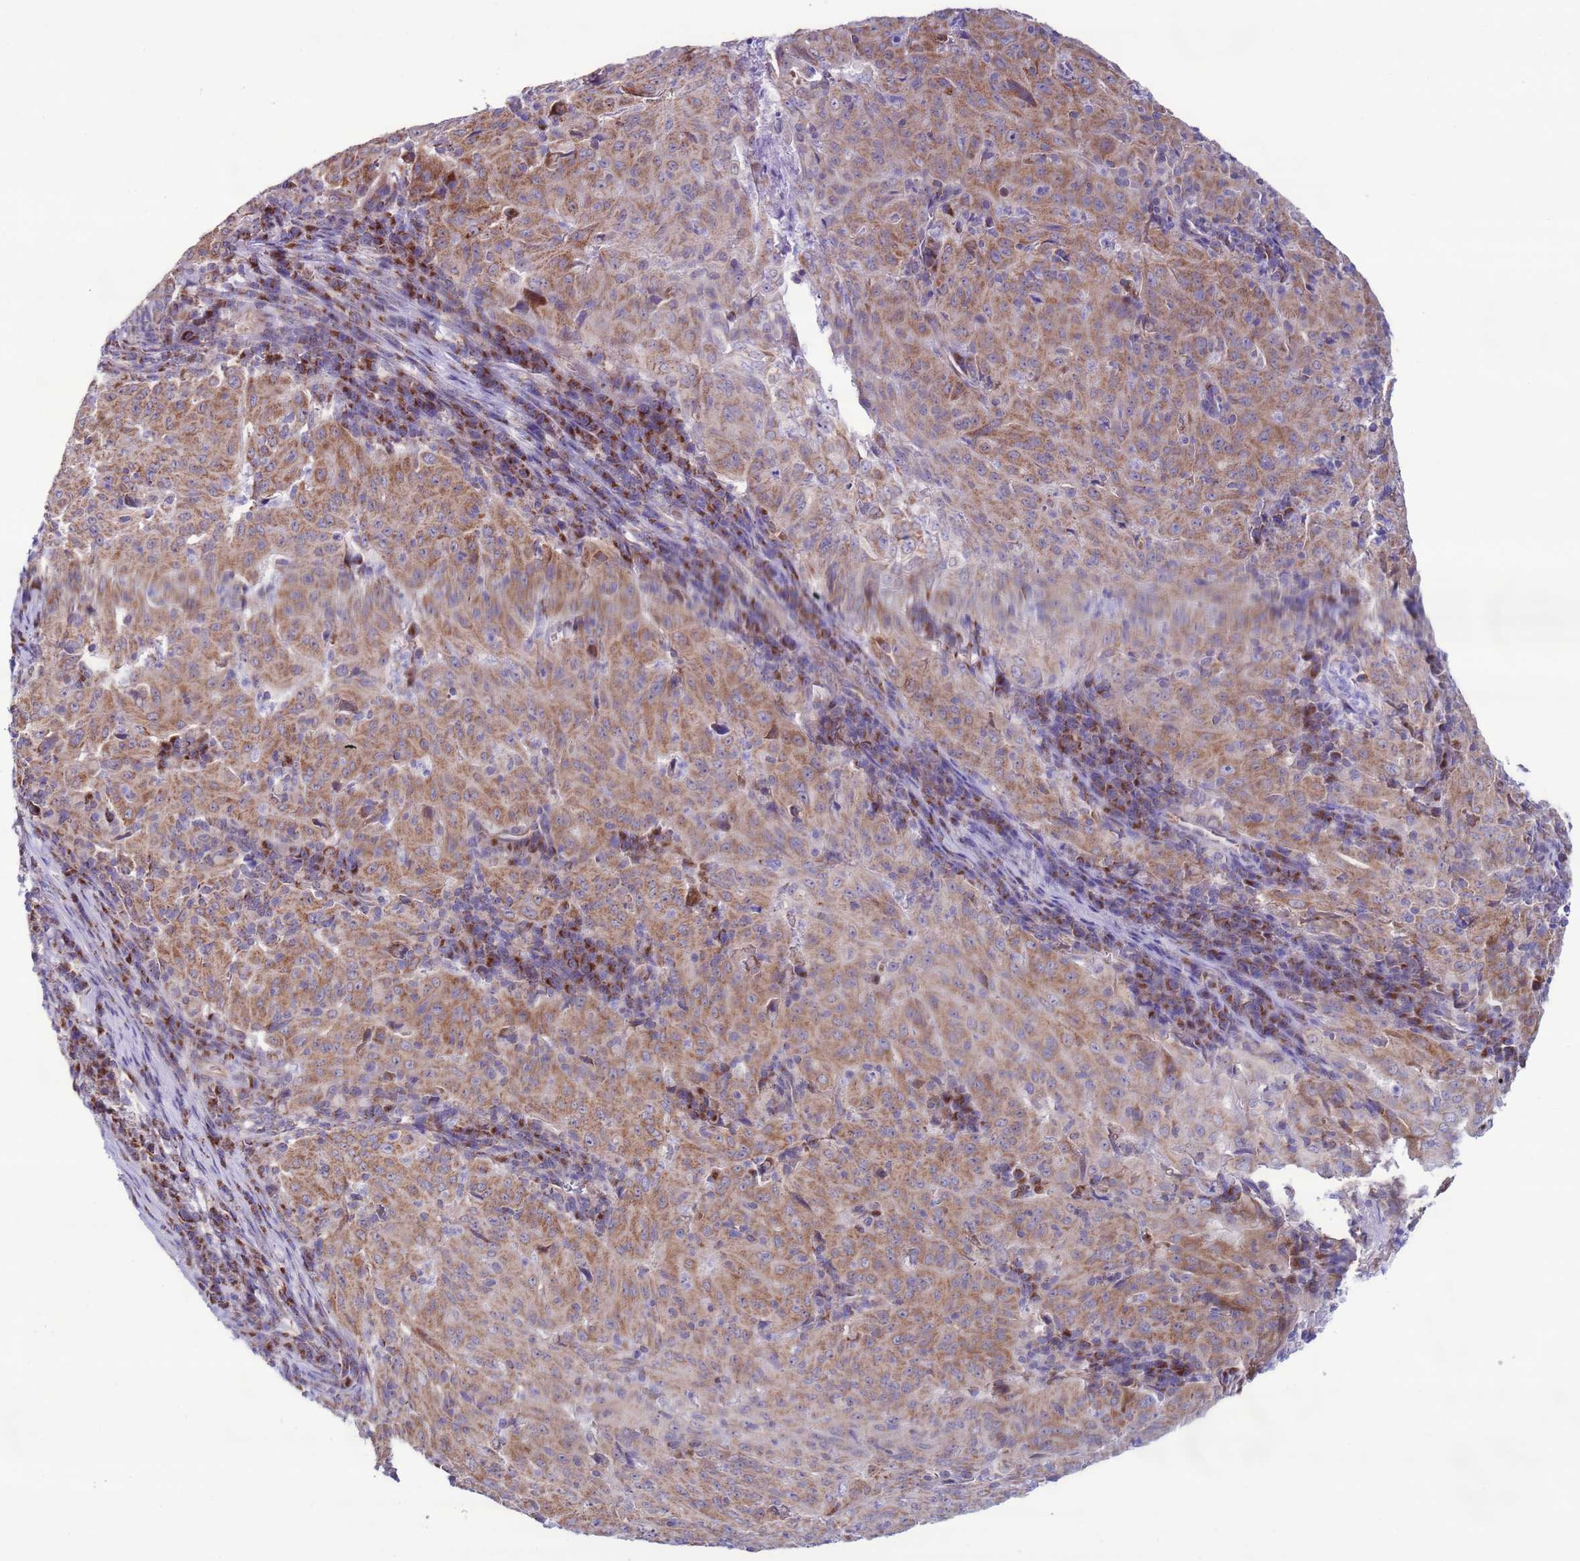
{"staining": {"intensity": "moderate", "quantity": ">75%", "location": "cytoplasmic/membranous"}, "tissue": "pancreatic cancer", "cell_type": "Tumor cells", "image_type": "cancer", "snomed": [{"axis": "morphology", "description": "Adenocarcinoma, NOS"}, {"axis": "topography", "description": "Pancreas"}], "caption": "Protein analysis of pancreatic cancer tissue displays moderate cytoplasmic/membranous staining in approximately >75% of tumor cells. Nuclei are stained in blue.", "gene": "AHI1", "patient": {"sex": "male", "age": 63}}